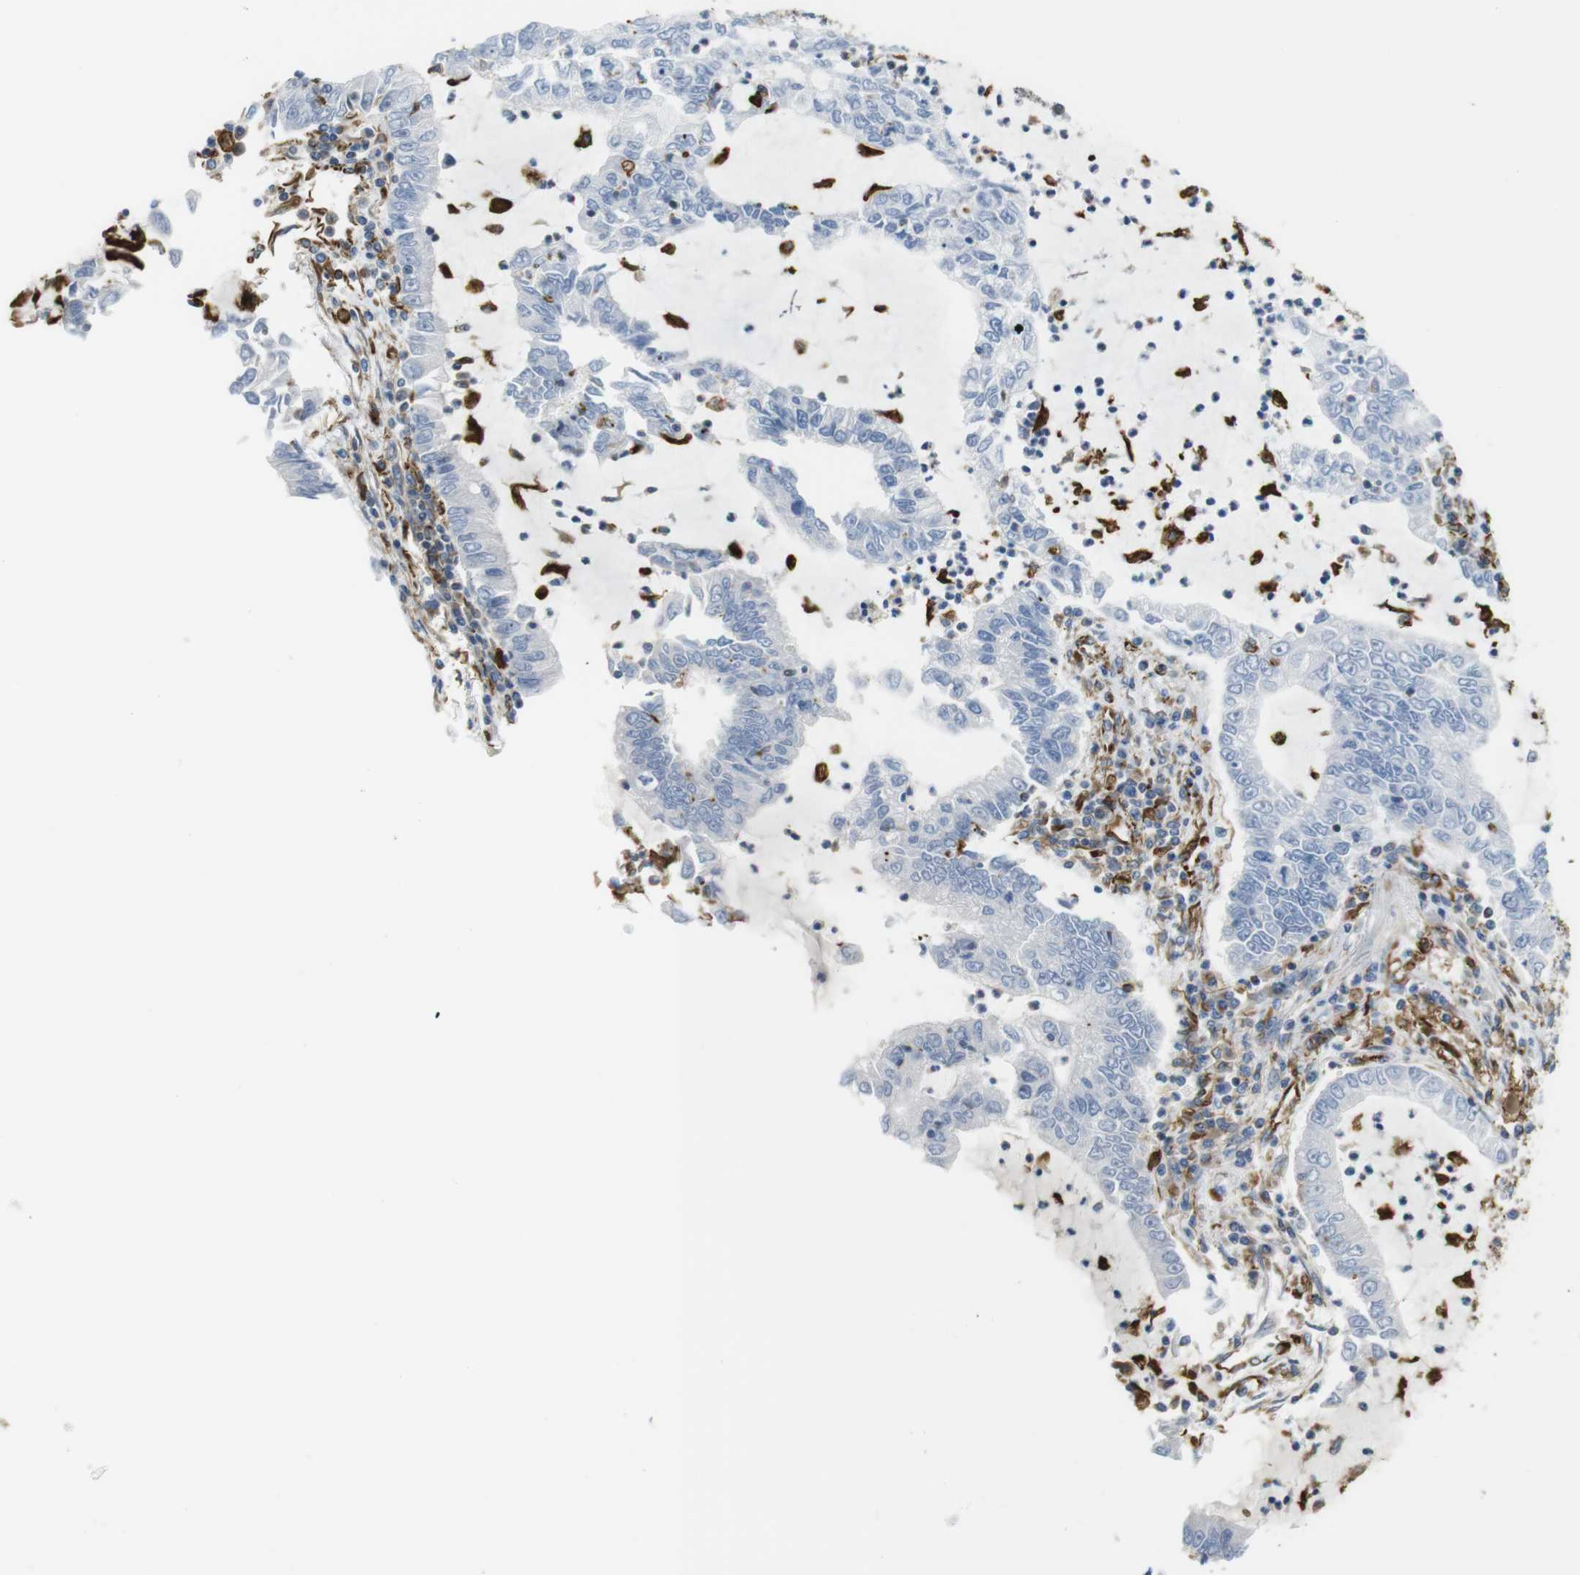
{"staining": {"intensity": "negative", "quantity": "none", "location": "none"}, "tissue": "lung cancer", "cell_type": "Tumor cells", "image_type": "cancer", "snomed": [{"axis": "morphology", "description": "Adenocarcinoma, NOS"}, {"axis": "topography", "description": "Lung"}], "caption": "High power microscopy micrograph of an immunohistochemistry (IHC) image of adenocarcinoma (lung), revealing no significant expression in tumor cells.", "gene": "RALGPS1", "patient": {"sex": "female", "age": 51}}